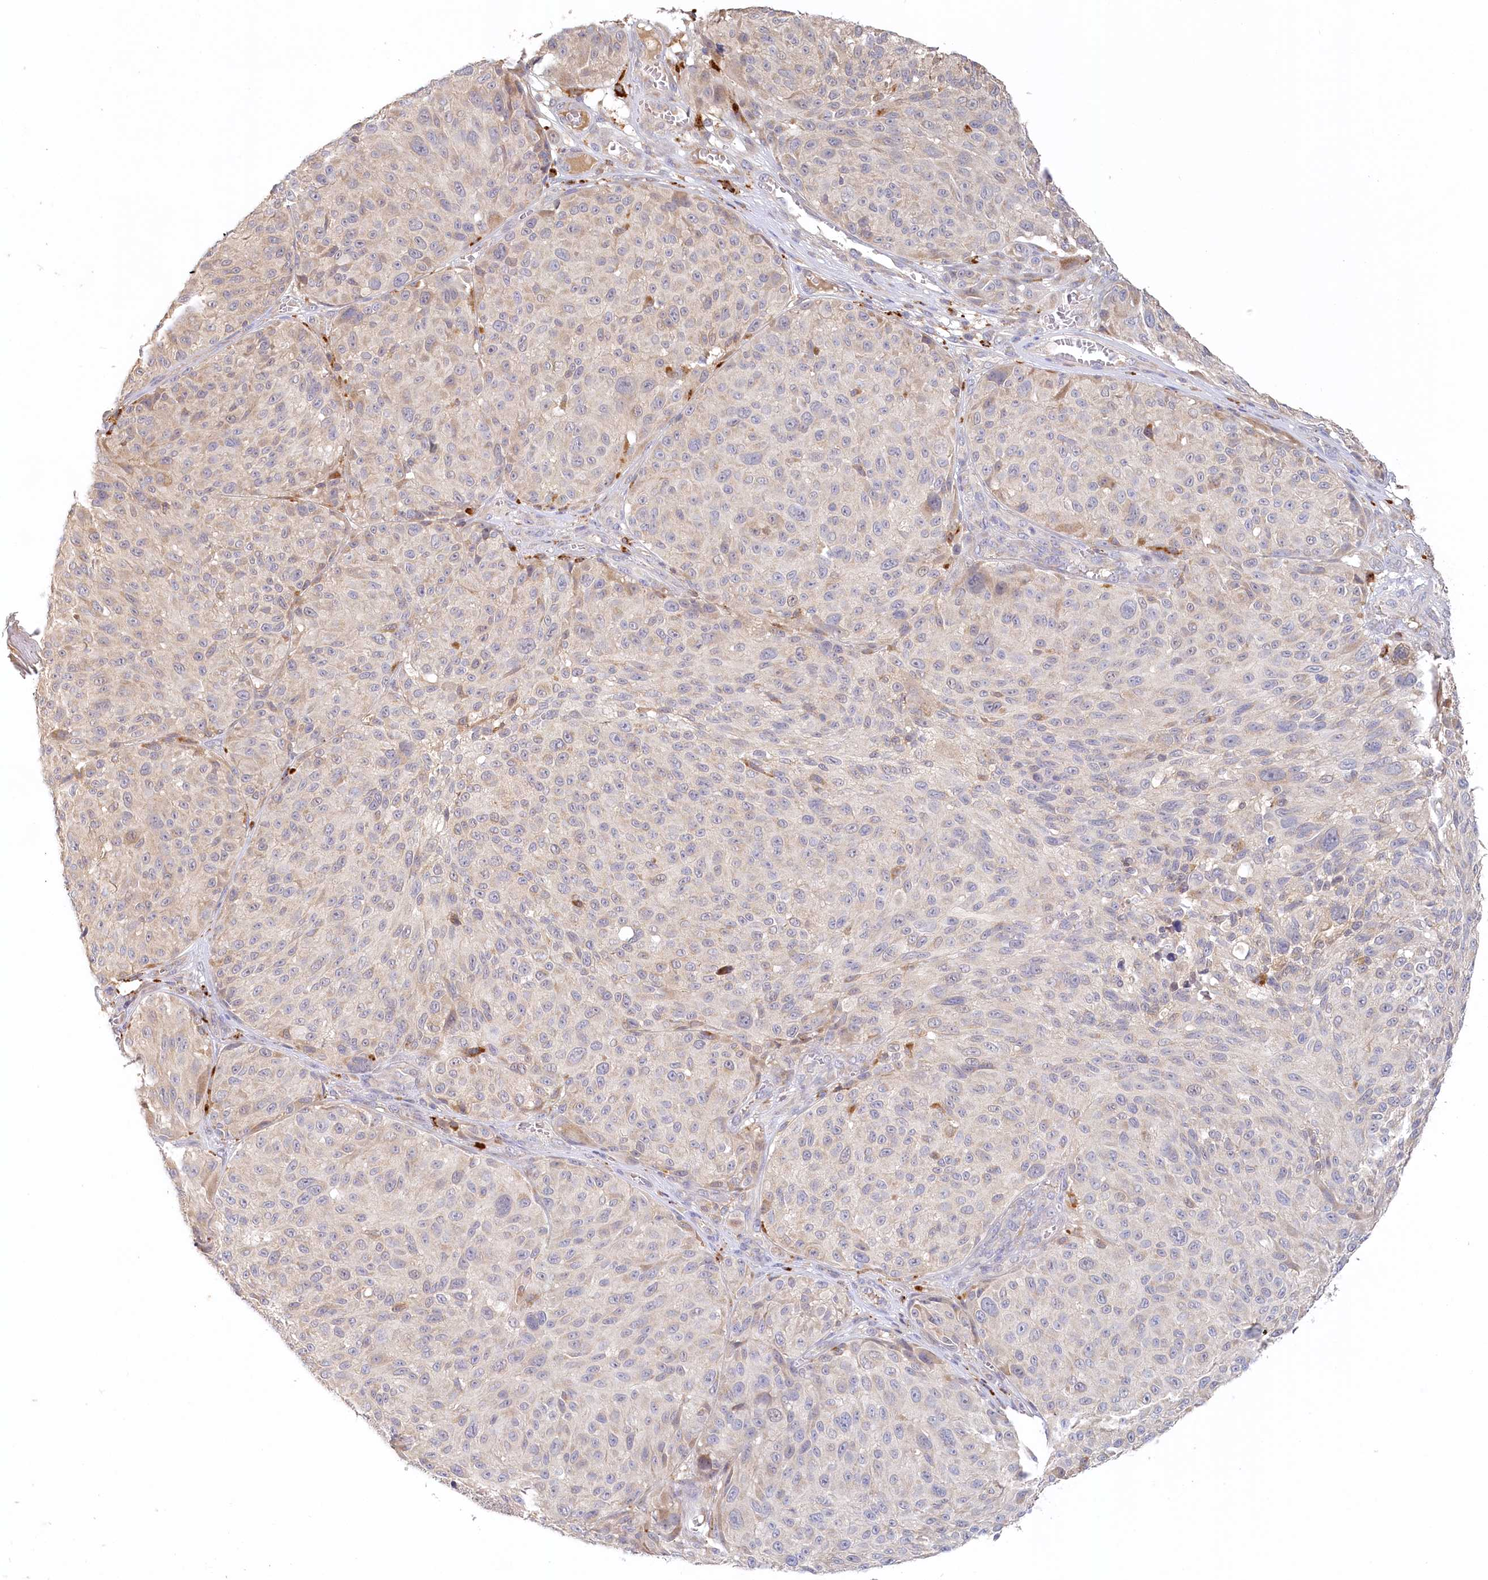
{"staining": {"intensity": "negative", "quantity": "none", "location": "none"}, "tissue": "melanoma", "cell_type": "Tumor cells", "image_type": "cancer", "snomed": [{"axis": "morphology", "description": "Malignant melanoma, NOS"}, {"axis": "topography", "description": "Skin"}], "caption": "DAB (3,3'-diaminobenzidine) immunohistochemical staining of human malignant melanoma exhibits no significant positivity in tumor cells.", "gene": "VSIG1", "patient": {"sex": "male", "age": 83}}